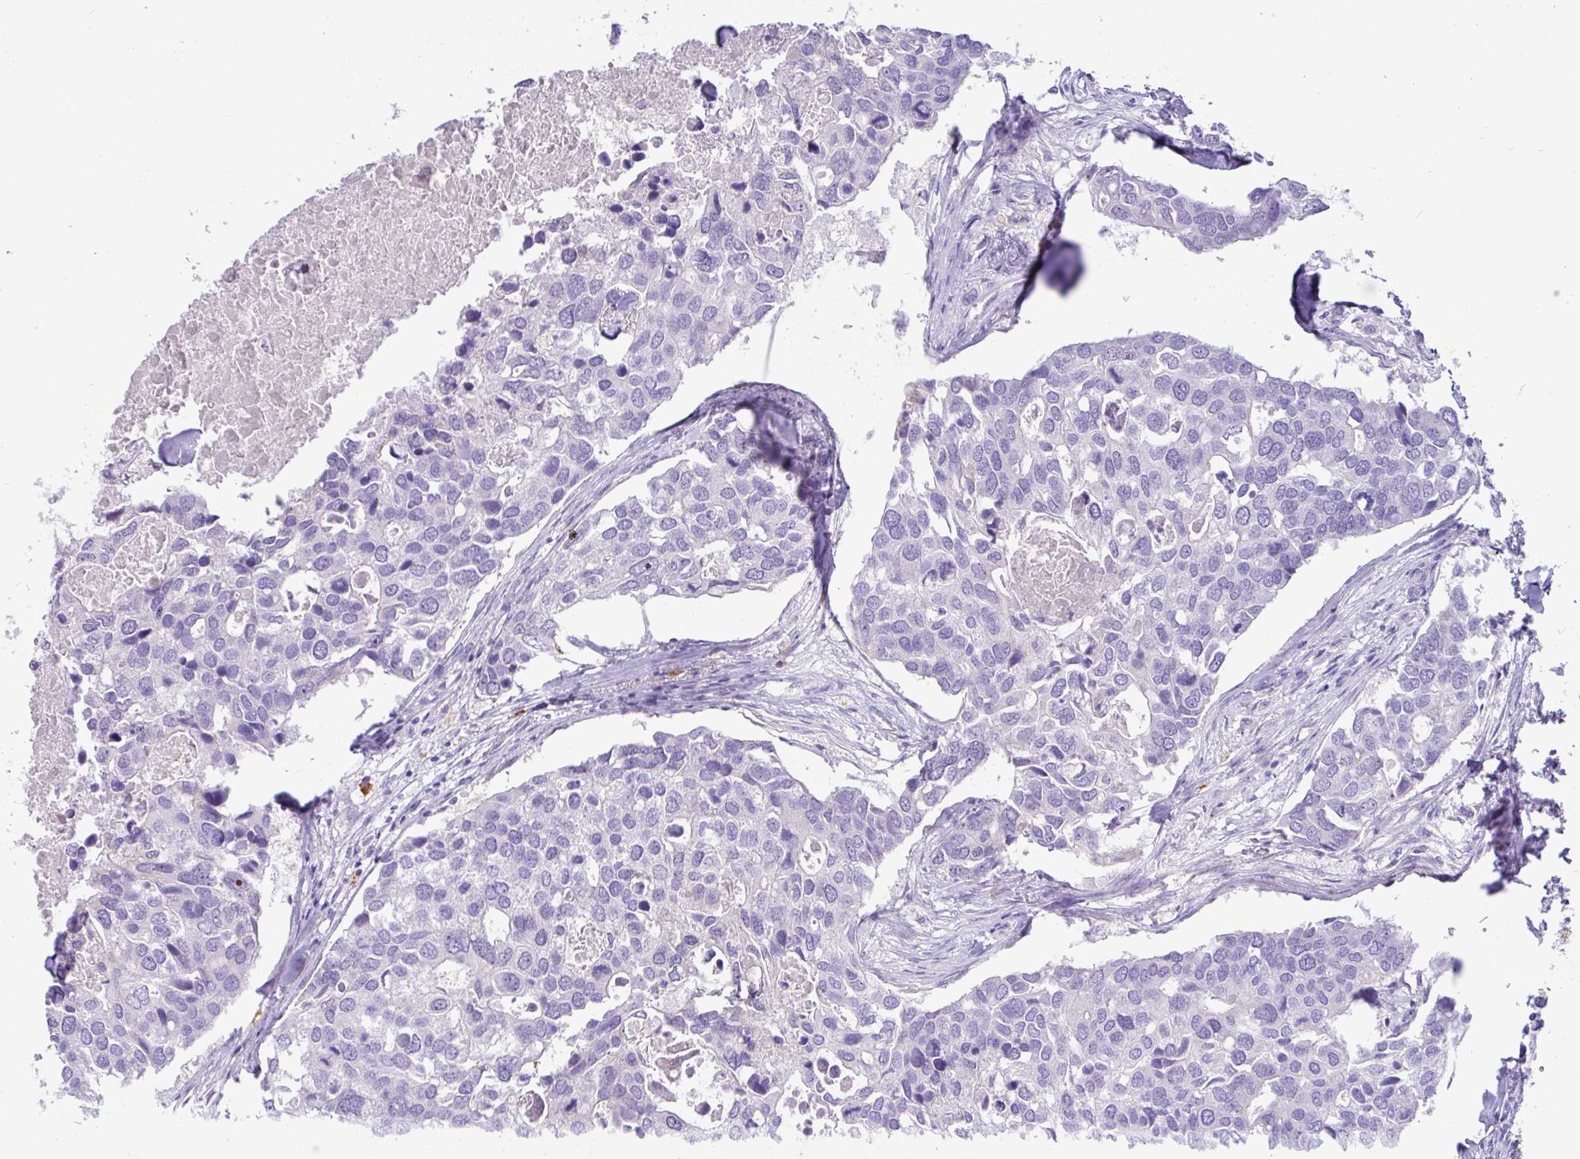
{"staining": {"intensity": "negative", "quantity": "none", "location": "none"}, "tissue": "breast cancer", "cell_type": "Tumor cells", "image_type": "cancer", "snomed": [{"axis": "morphology", "description": "Duct carcinoma"}, {"axis": "topography", "description": "Breast"}], "caption": "IHC of human breast cancer (infiltrating ductal carcinoma) demonstrates no expression in tumor cells.", "gene": "MRM2", "patient": {"sex": "female", "age": 83}}